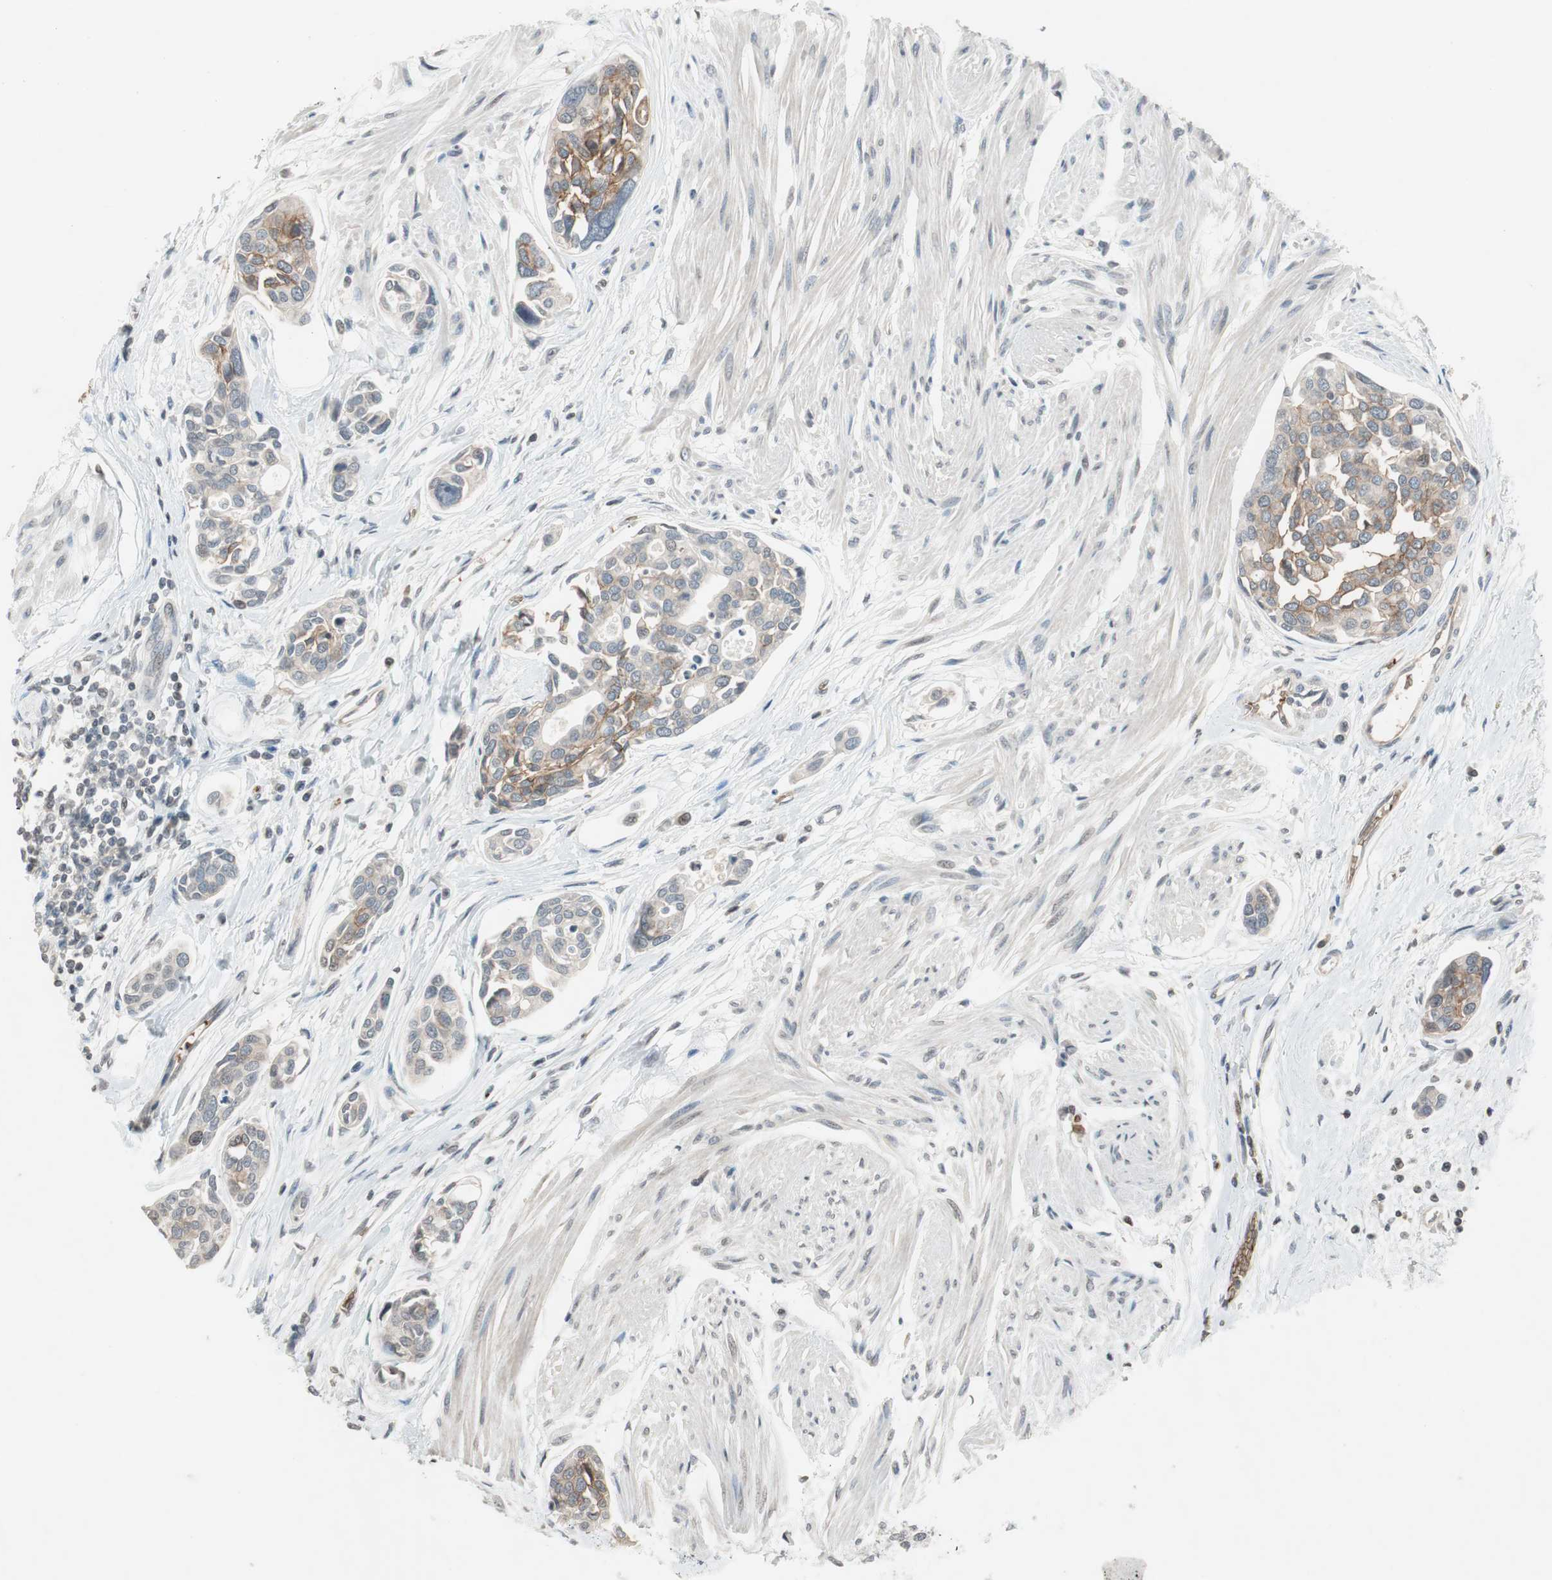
{"staining": {"intensity": "moderate", "quantity": "25%-75%", "location": "cytoplasmic/membranous"}, "tissue": "urothelial cancer", "cell_type": "Tumor cells", "image_type": "cancer", "snomed": [{"axis": "morphology", "description": "Urothelial carcinoma, High grade"}, {"axis": "topography", "description": "Urinary bladder"}], "caption": "Immunohistochemistry (IHC) image of high-grade urothelial carcinoma stained for a protein (brown), which exhibits medium levels of moderate cytoplasmic/membranous positivity in approximately 25%-75% of tumor cells.", "gene": "GYPC", "patient": {"sex": "male", "age": 78}}